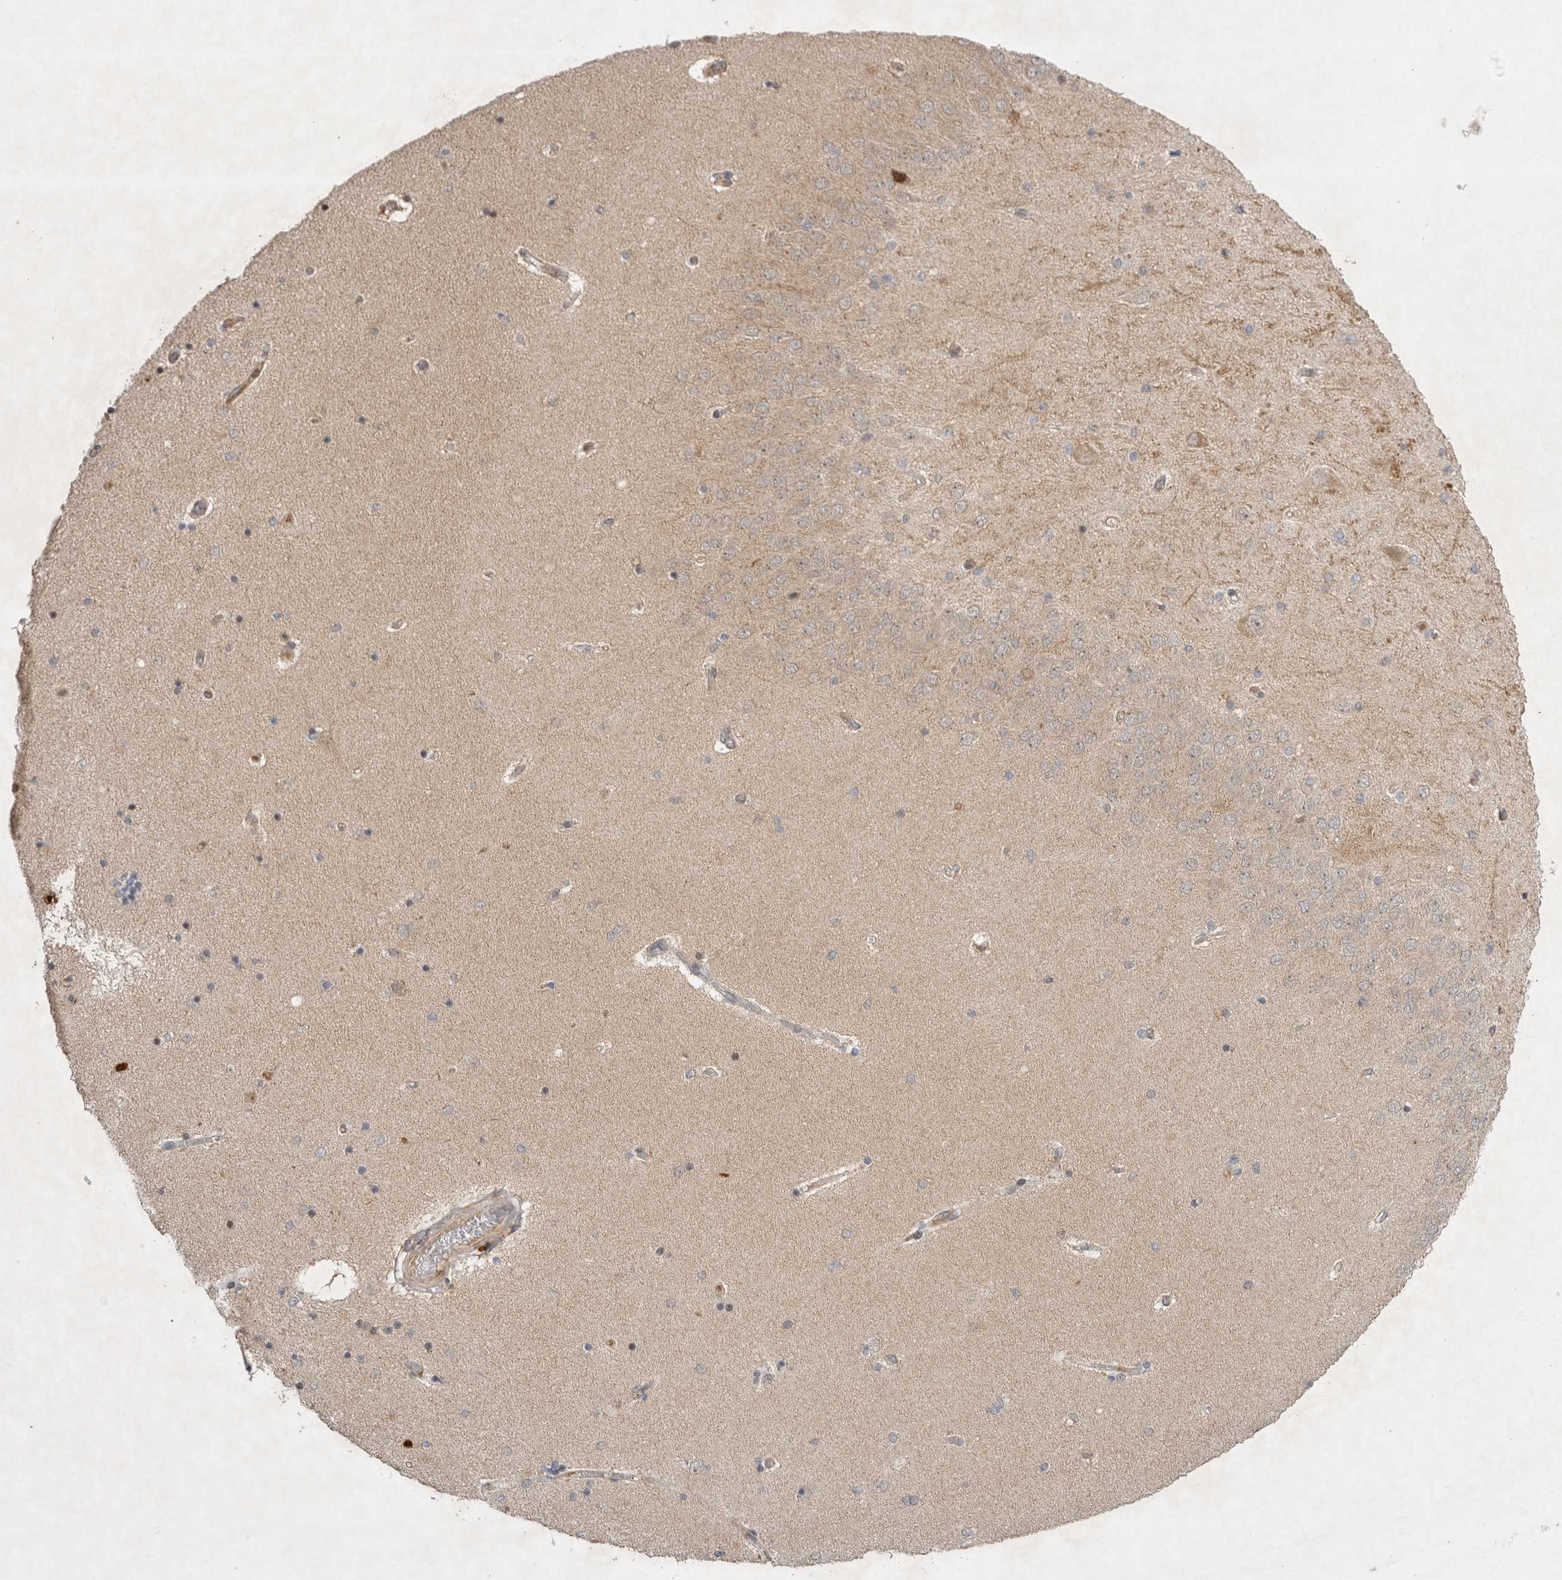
{"staining": {"intensity": "negative", "quantity": "none", "location": "none"}, "tissue": "hippocampus", "cell_type": "Glial cells", "image_type": "normal", "snomed": [{"axis": "morphology", "description": "Normal tissue, NOS"}, {"axis": "topography", "description": "Hippocampus"}], "caption": "This is a micrograph of immunohistochemistry staining of benign hippocampus, which shows no expression in glial cells.", "gene": "EIF2AK1", "patient": {"sex": "female", "age": 54}}